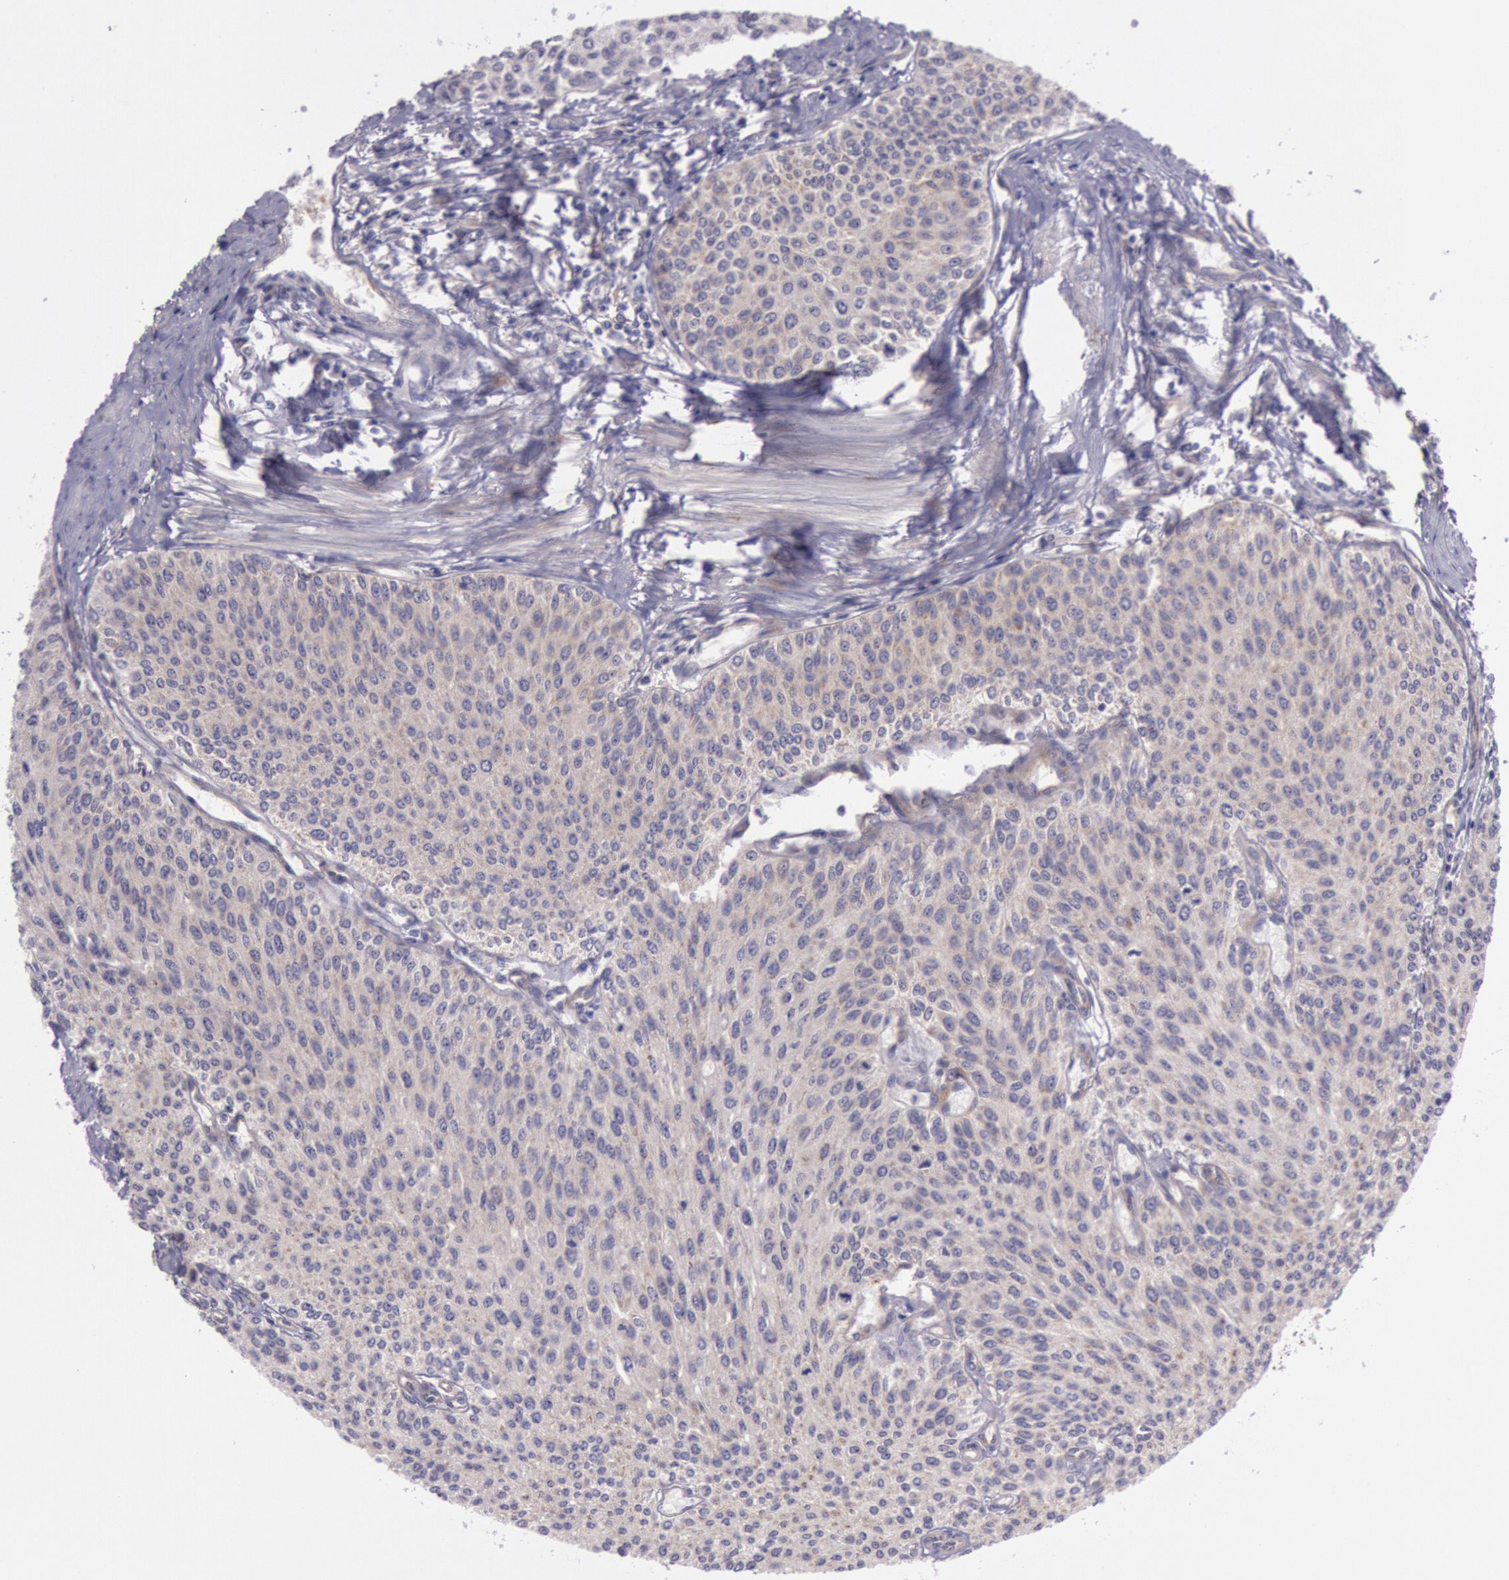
{"staining": {"intensity": "negative", "quantity": "none", "location": "none"}, "tissue": "urothelial cancer", "cell_type": "Tumor cells", "image_type": "cancer", "snomed": [{"axis": "morphology", "description": "Urothelial carcinoma, Low grade"}, {"axis": "topography", "description": "Urinary bladder"}], "caption": "Urothelial carcinoma (low-grade) was stained to show a protein in brown. There is no significant expression in tumor cells. Nuclei are stained in blue.", "gene": "CHUK", "patient": {"sex": "female", "age": 73}}